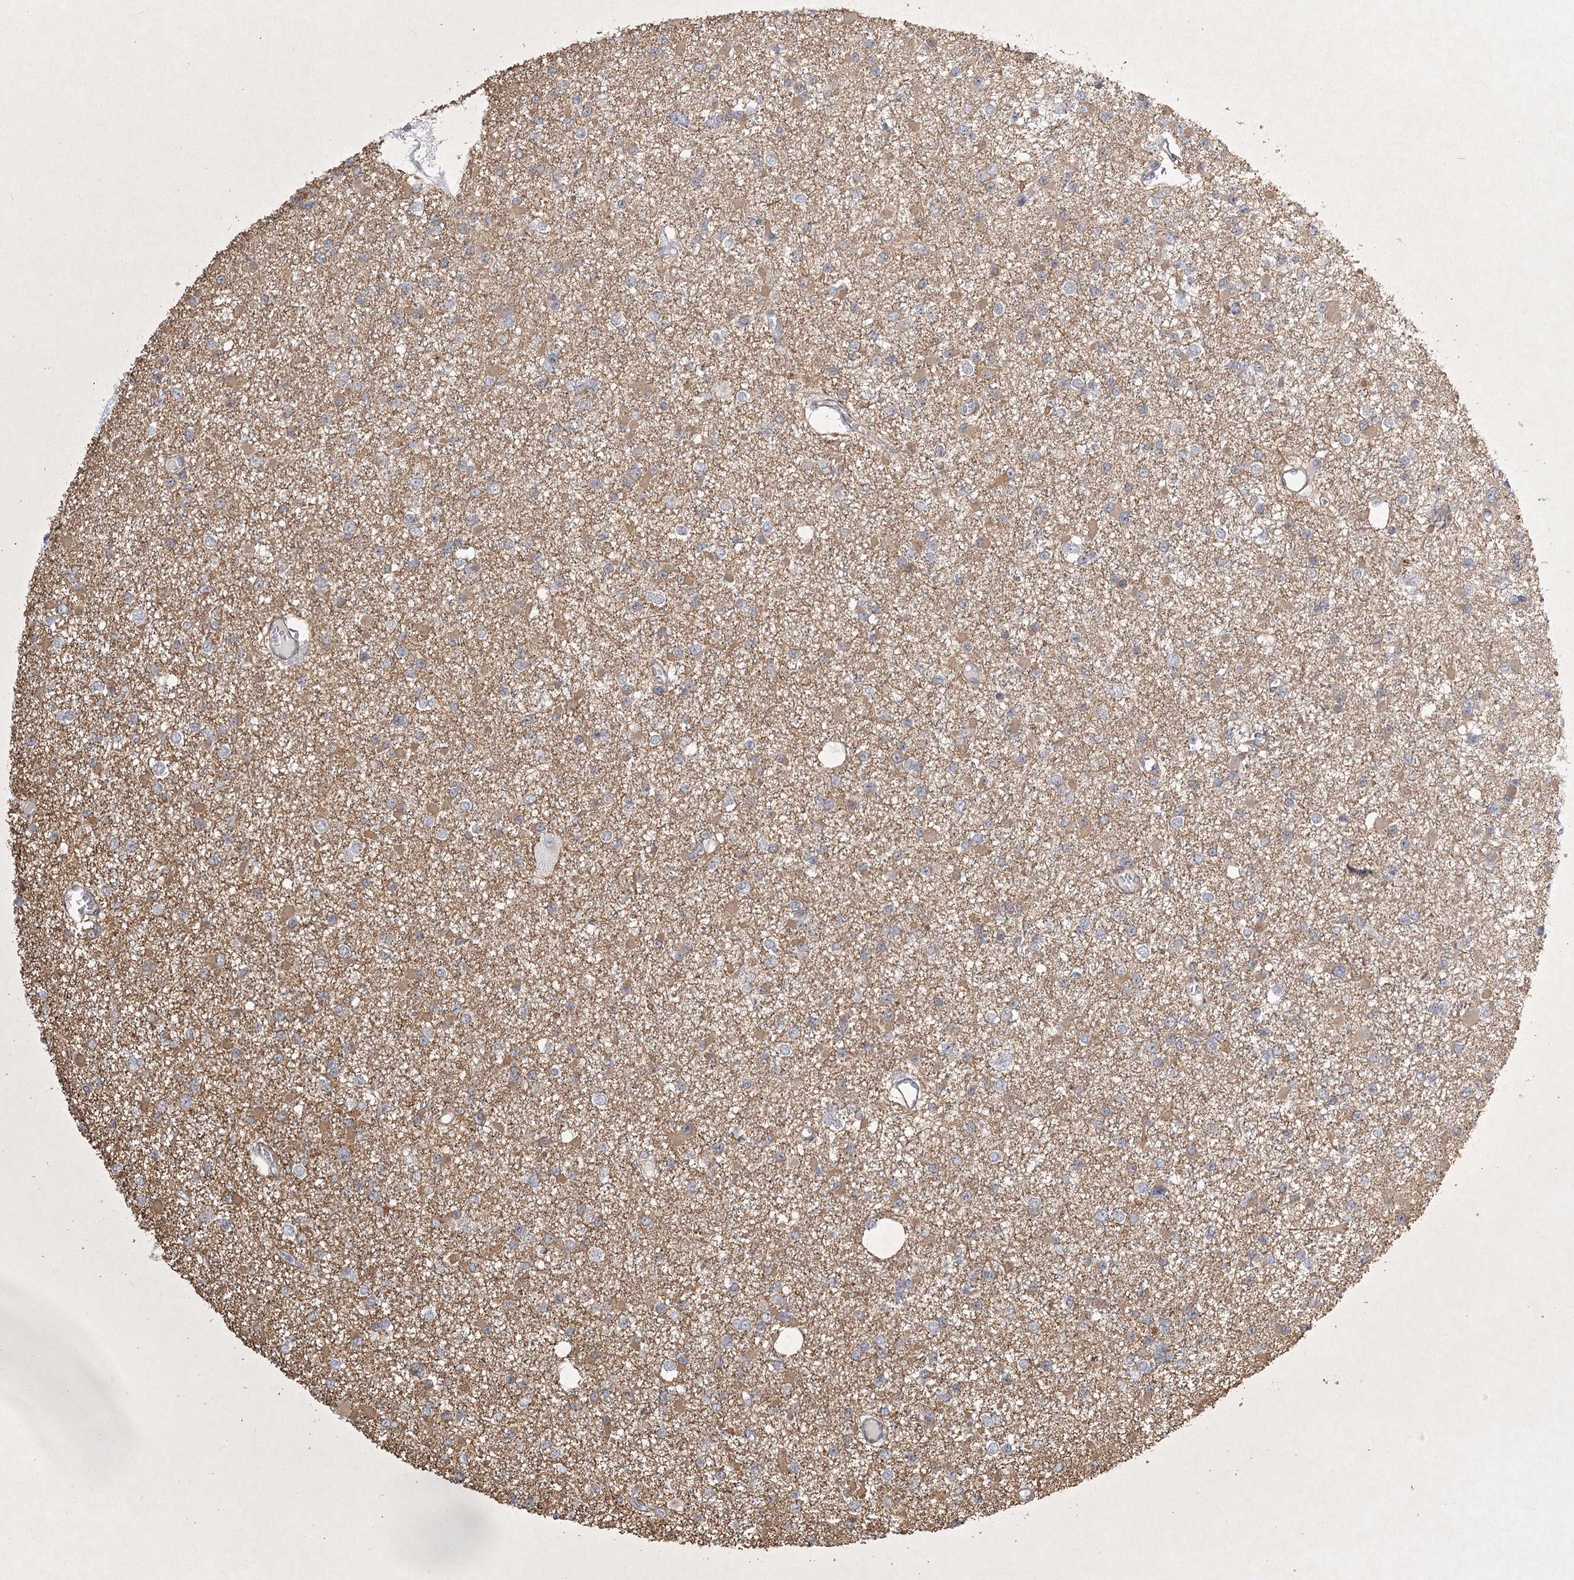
{"staining": {"intensity": "weak", "quantity": "25%-75%", "location": "cytoplasmic/membranous"}, "tissue": "glioma", "cell_type": "Tumor cells", "image_type": "cancer", "snomed": [{"axis": "morphology", "description": "Glioma, malignant, Low grade"}, {"axis": "topography", "description": "Brain"}], "caption": "Brown immunohistochemical staining in low-grade glioma (malignant) displays weak cytoplasmic/membranous expression in about 25%-75% of tumor cells. The staining was performed using DAB, with brown indicating positive protein expression. Nuclei are stained blue with hematoxylin.", "gene": "MEPE", "patient": {"sex": "female", "age": 22}}